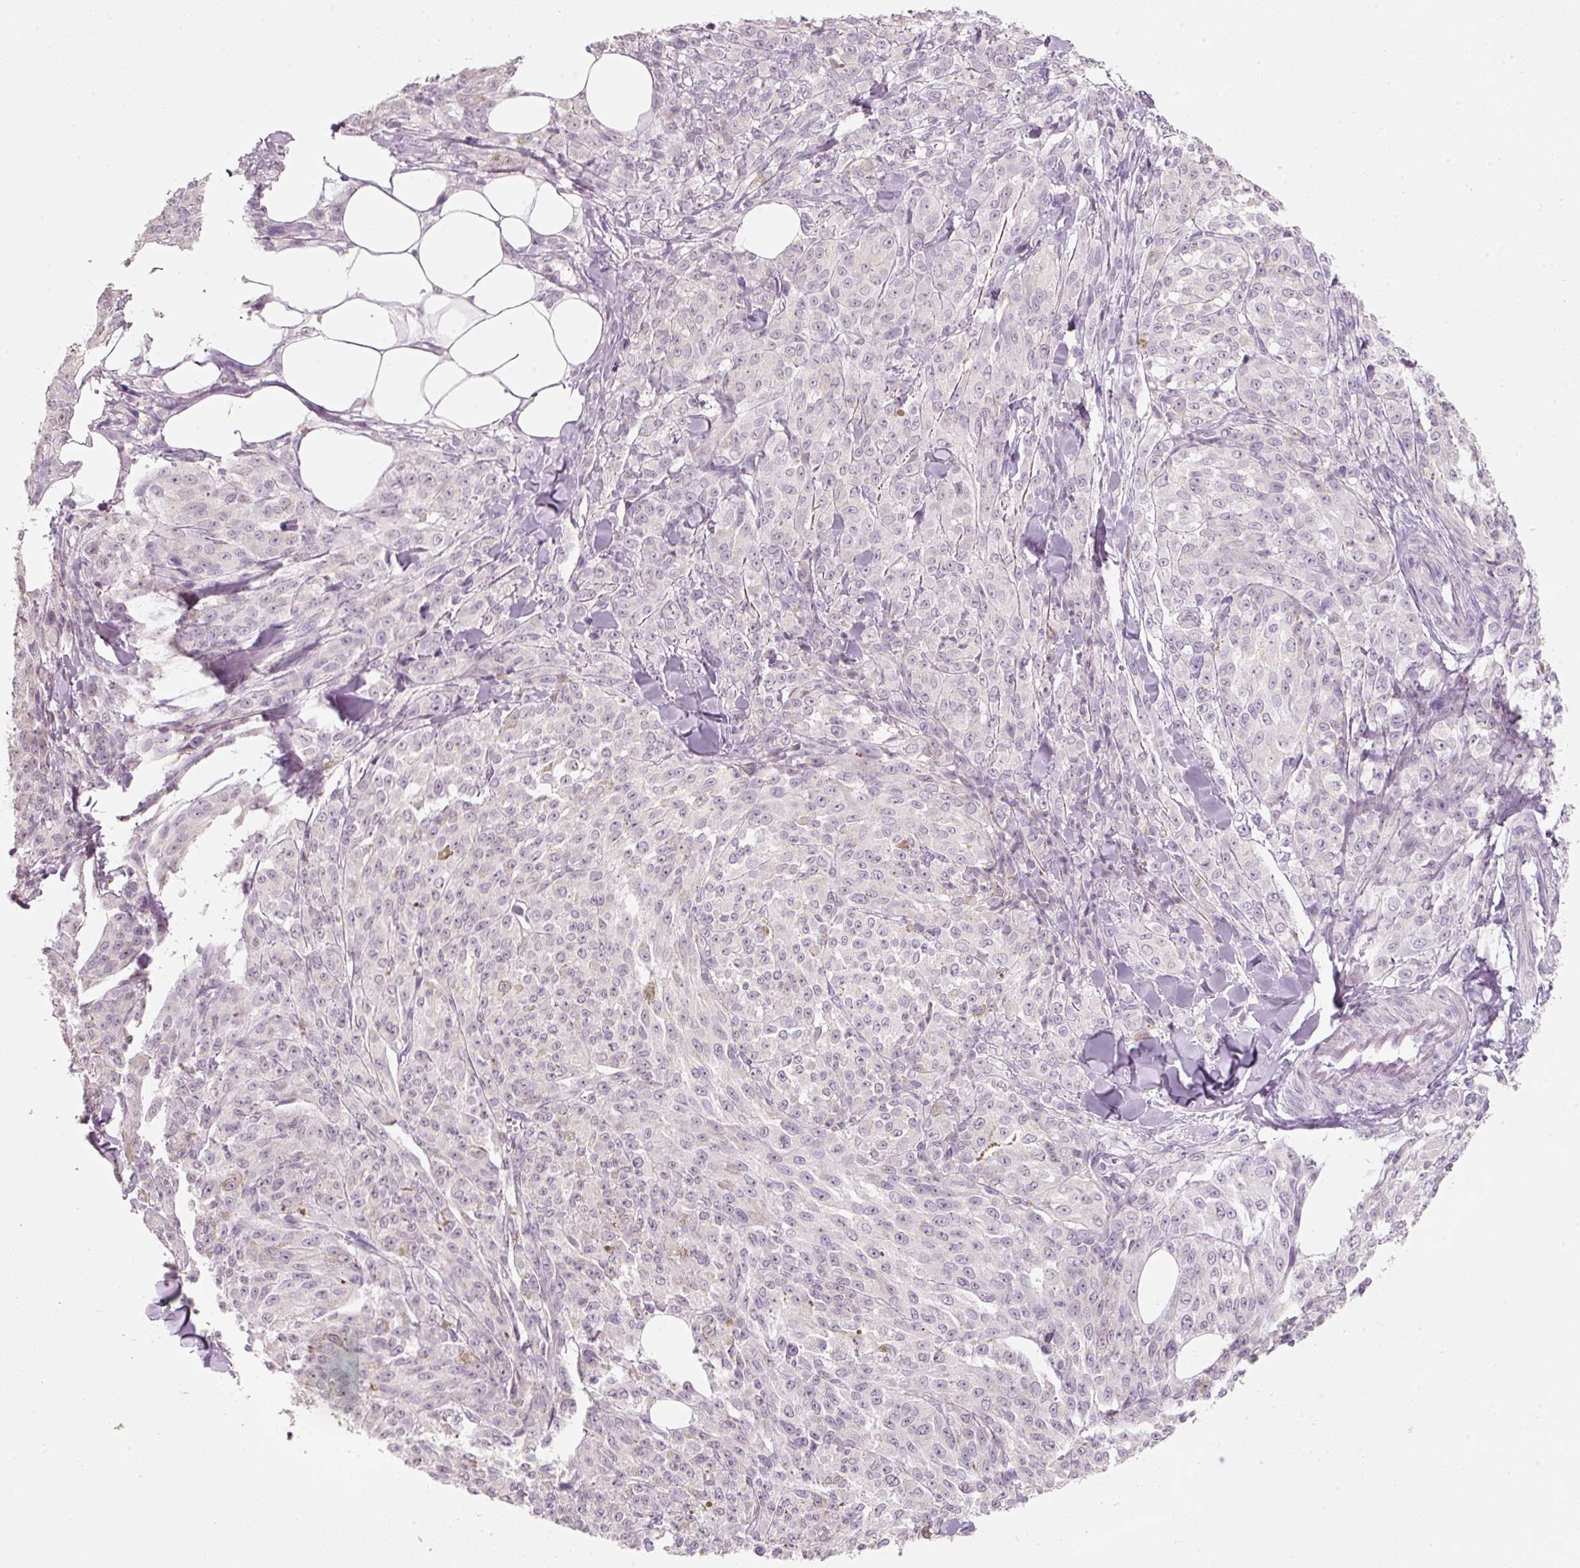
{"staining": {"intensity": "negative", "quantity": "none", "location": "none"}, "tissue": "melanoma", "cell_type": "Tumor cells", "image_type": "cancer", "snomed": [{"axis": "morphology", "description": "Malignant melanoma, NOS"}, {"axis": "topography", "description": "Skin"}], "caption": "Immunohistochemistry of melanoma shows no expression in tumor cells.", "gene": "STEAP1", "patient": {"sex": "female", "age": 52}}